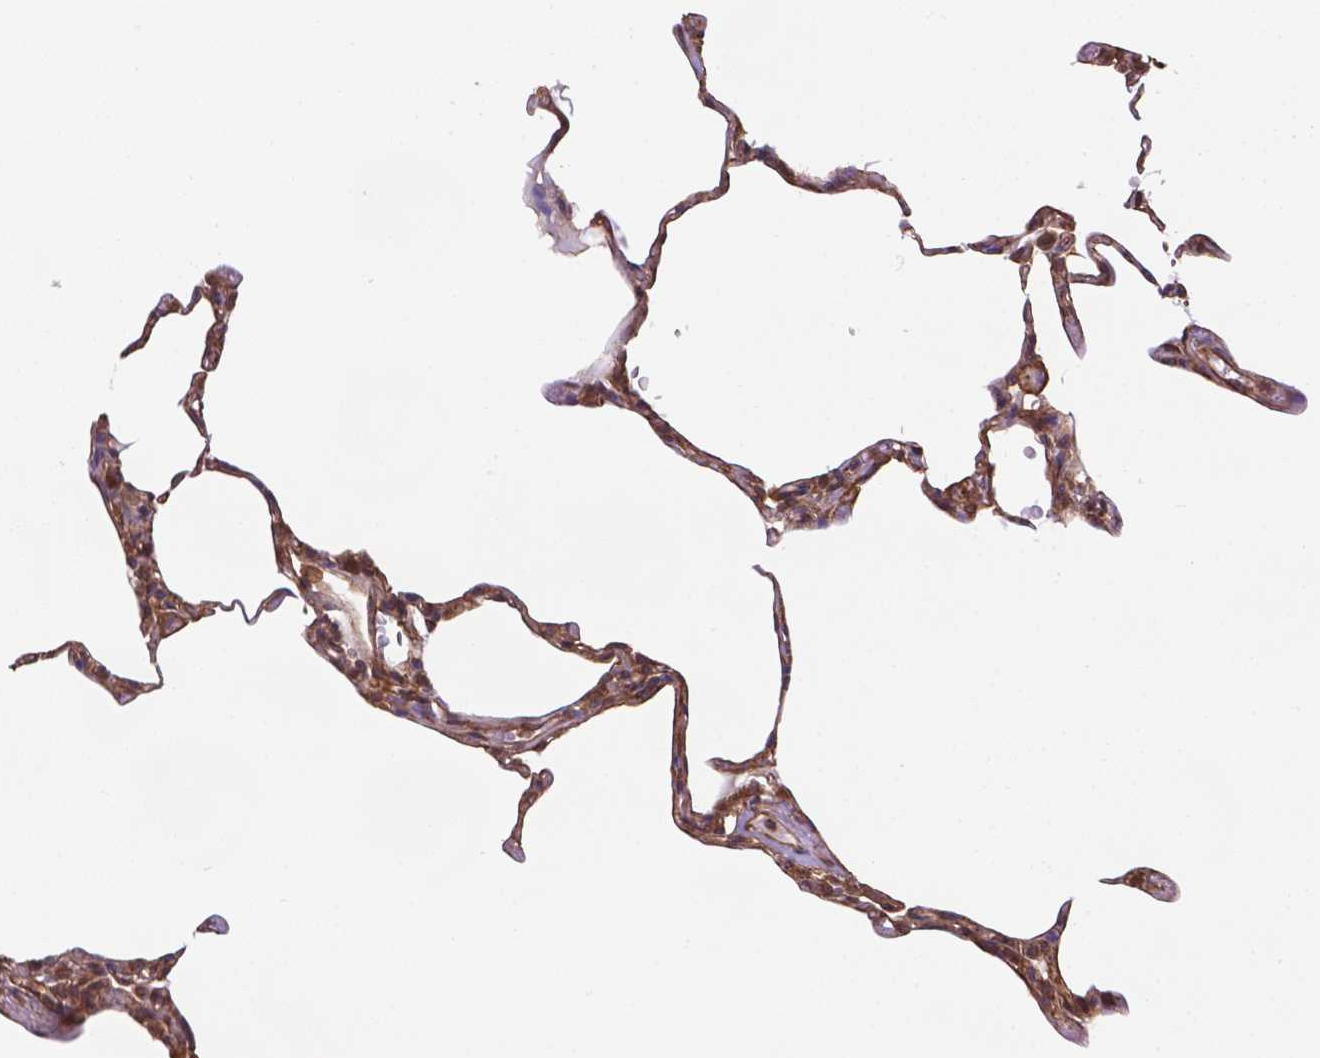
{"staining": {"intensity": "moderate", "quantity": ">75%", "location": "cytoplasmic/membranous"}, "tissue": "lung", "cell_type": "Alveolar cells", "image_type": "normal", "snomed": [{"axis": "morphology", "description": "Normal tissue, NOS"}, {"axis": "topography", "description": "Lung"}], "caption": "IHC (DAB) staining of unremarkable human lung demonstrates moderate cytoplasmic/membranous protein positivity in about >75% of alveolar cells.", "gene": "YAP1", "patient": {"sex": "female", "age": 57}}